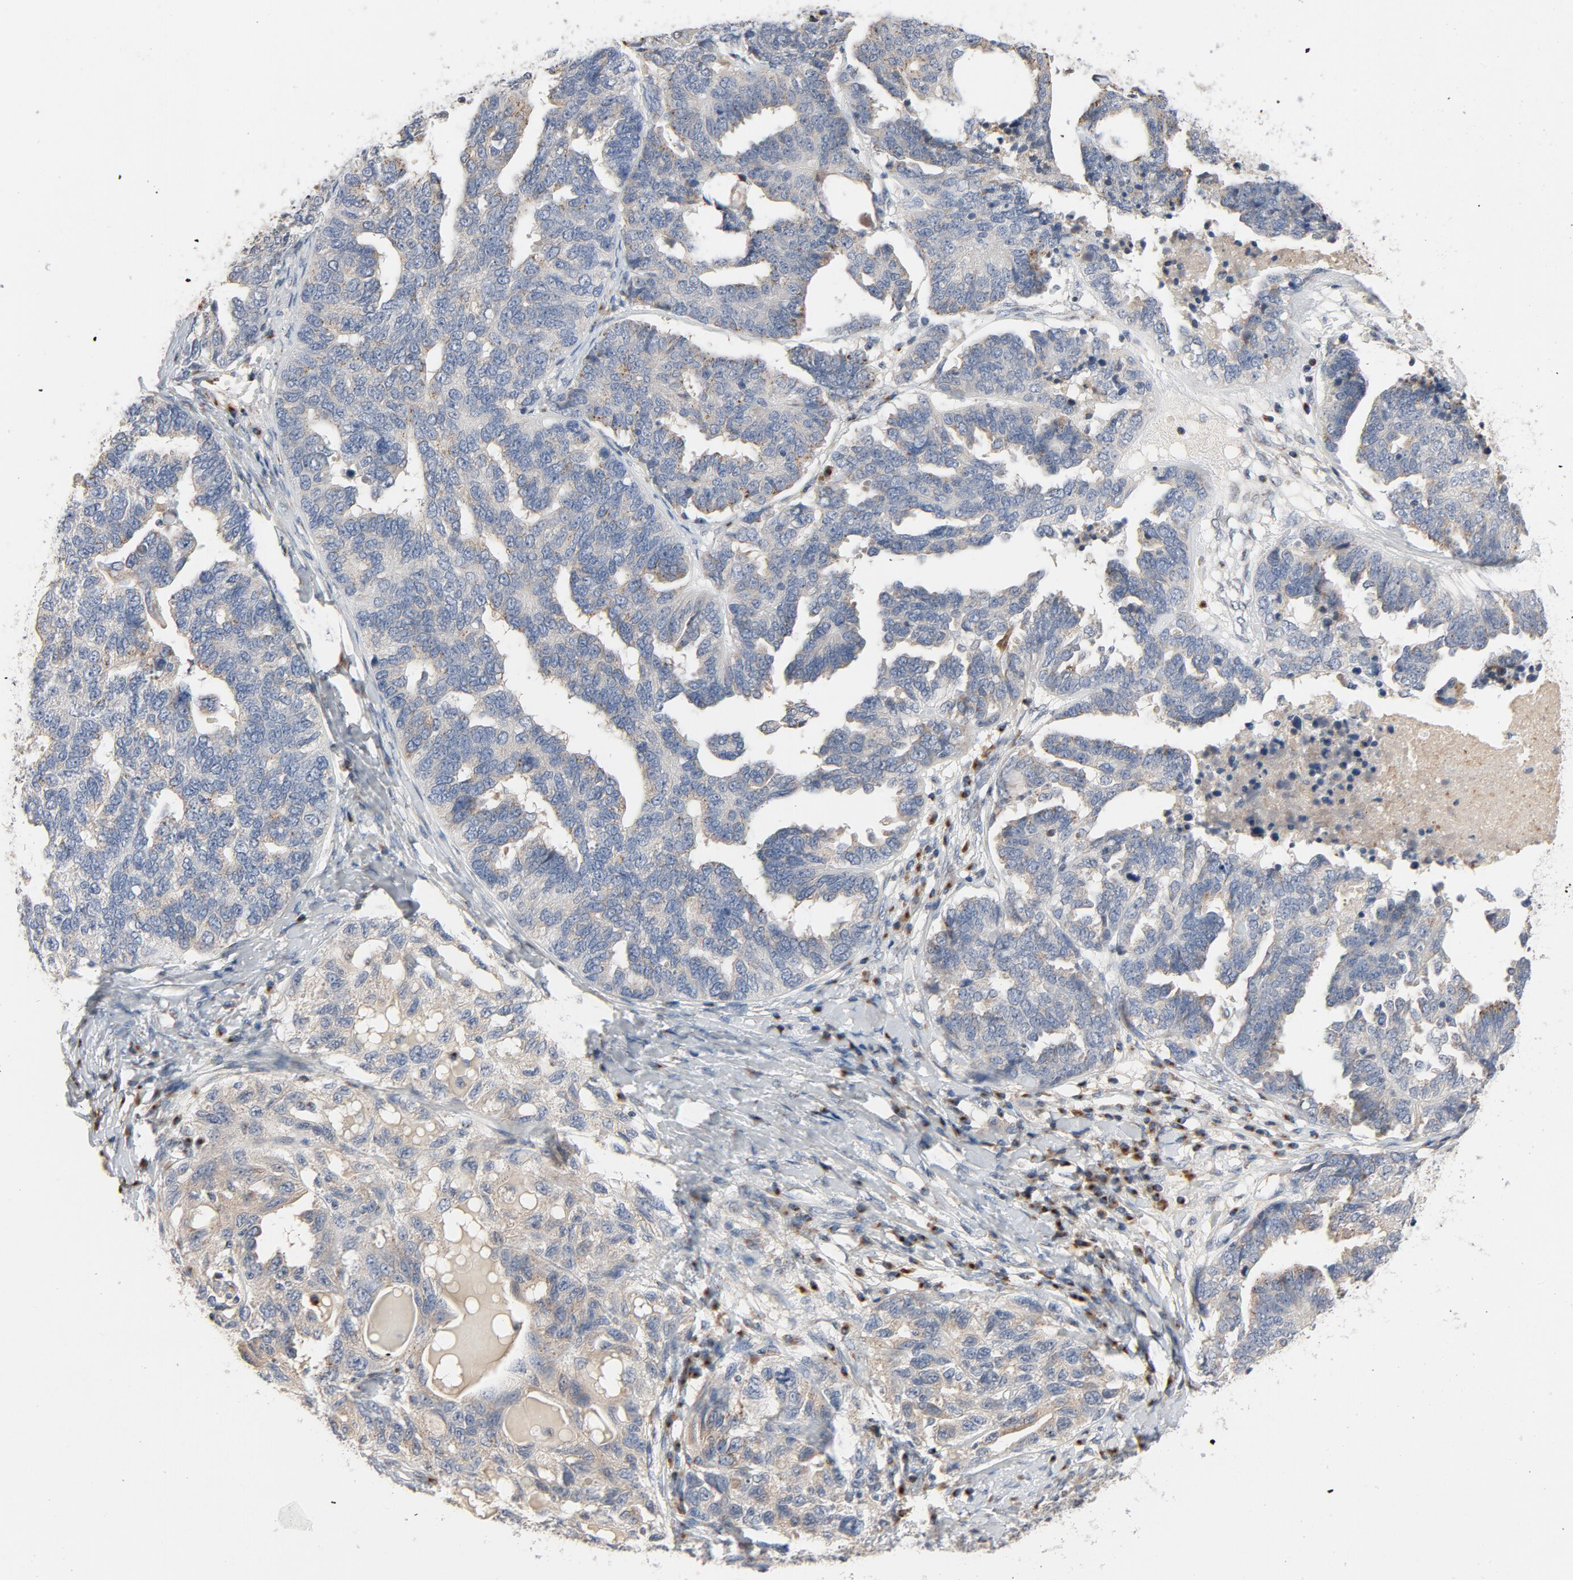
{"staining": {"intensity": "weak", "quantity": "25%-75%", "location": "cytoplasmic/membranous"}, "tissue": "ovarian cancer", "cell_type": "Tumor cells", "image_type": "cancer", "snomed": [{"axis": "morphology", "description": "Carcinoma, endometroid"}, {"axis": "topography", "description": "Ovary"}], "caption": "An immunohistochemistry histopathology image of neoplastic tissue is shown. Protein staining in brown shows weak cytoplasmic/membranous positivity in ovarian endometroid carcinoma within tumor cells. (Stains: DAB in brown, nuclei in blue, Microscopy: brightfield microscopy at high magnification).", "gene": "LMAN2", "patient": {"sex": "female", "age": 75}}